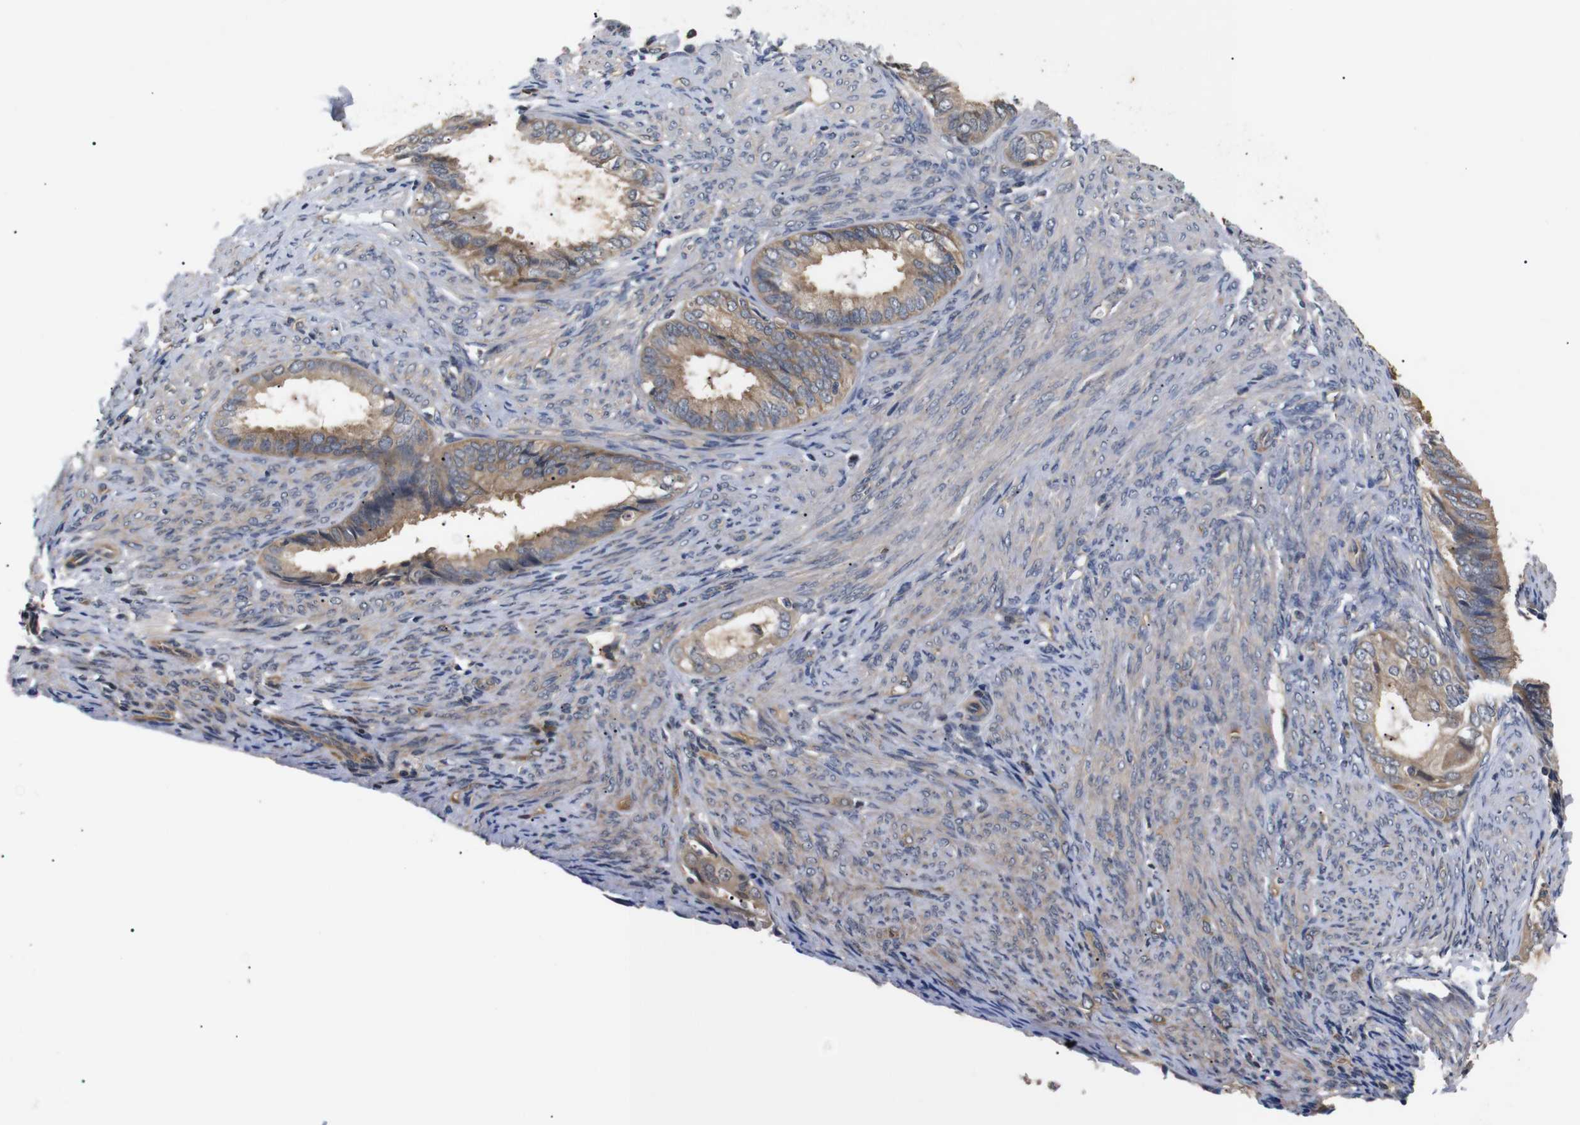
{"staining": {"intensity": "moderate", "quantity": ">75%", "location": "cytoplasmic/membranous"}, "tissue": "endometrial cancer", "cell_type": "Tumor cells", "image_type": "cancer", "snomed": [{"axis": "morphology", "description": "Adenocarcinoma, NOS"}, {"axis": "topography", "description": "Endometrium"}], "caption": "This photomicrograph reveals IHC staining of human adenocarcinoma (endometrial), with medium moderate cytoplasmic/membranous positivity in about >75% of tumor cells.", "gene": "RIPK1", "patient": {"sex": "female", "age": 86}}